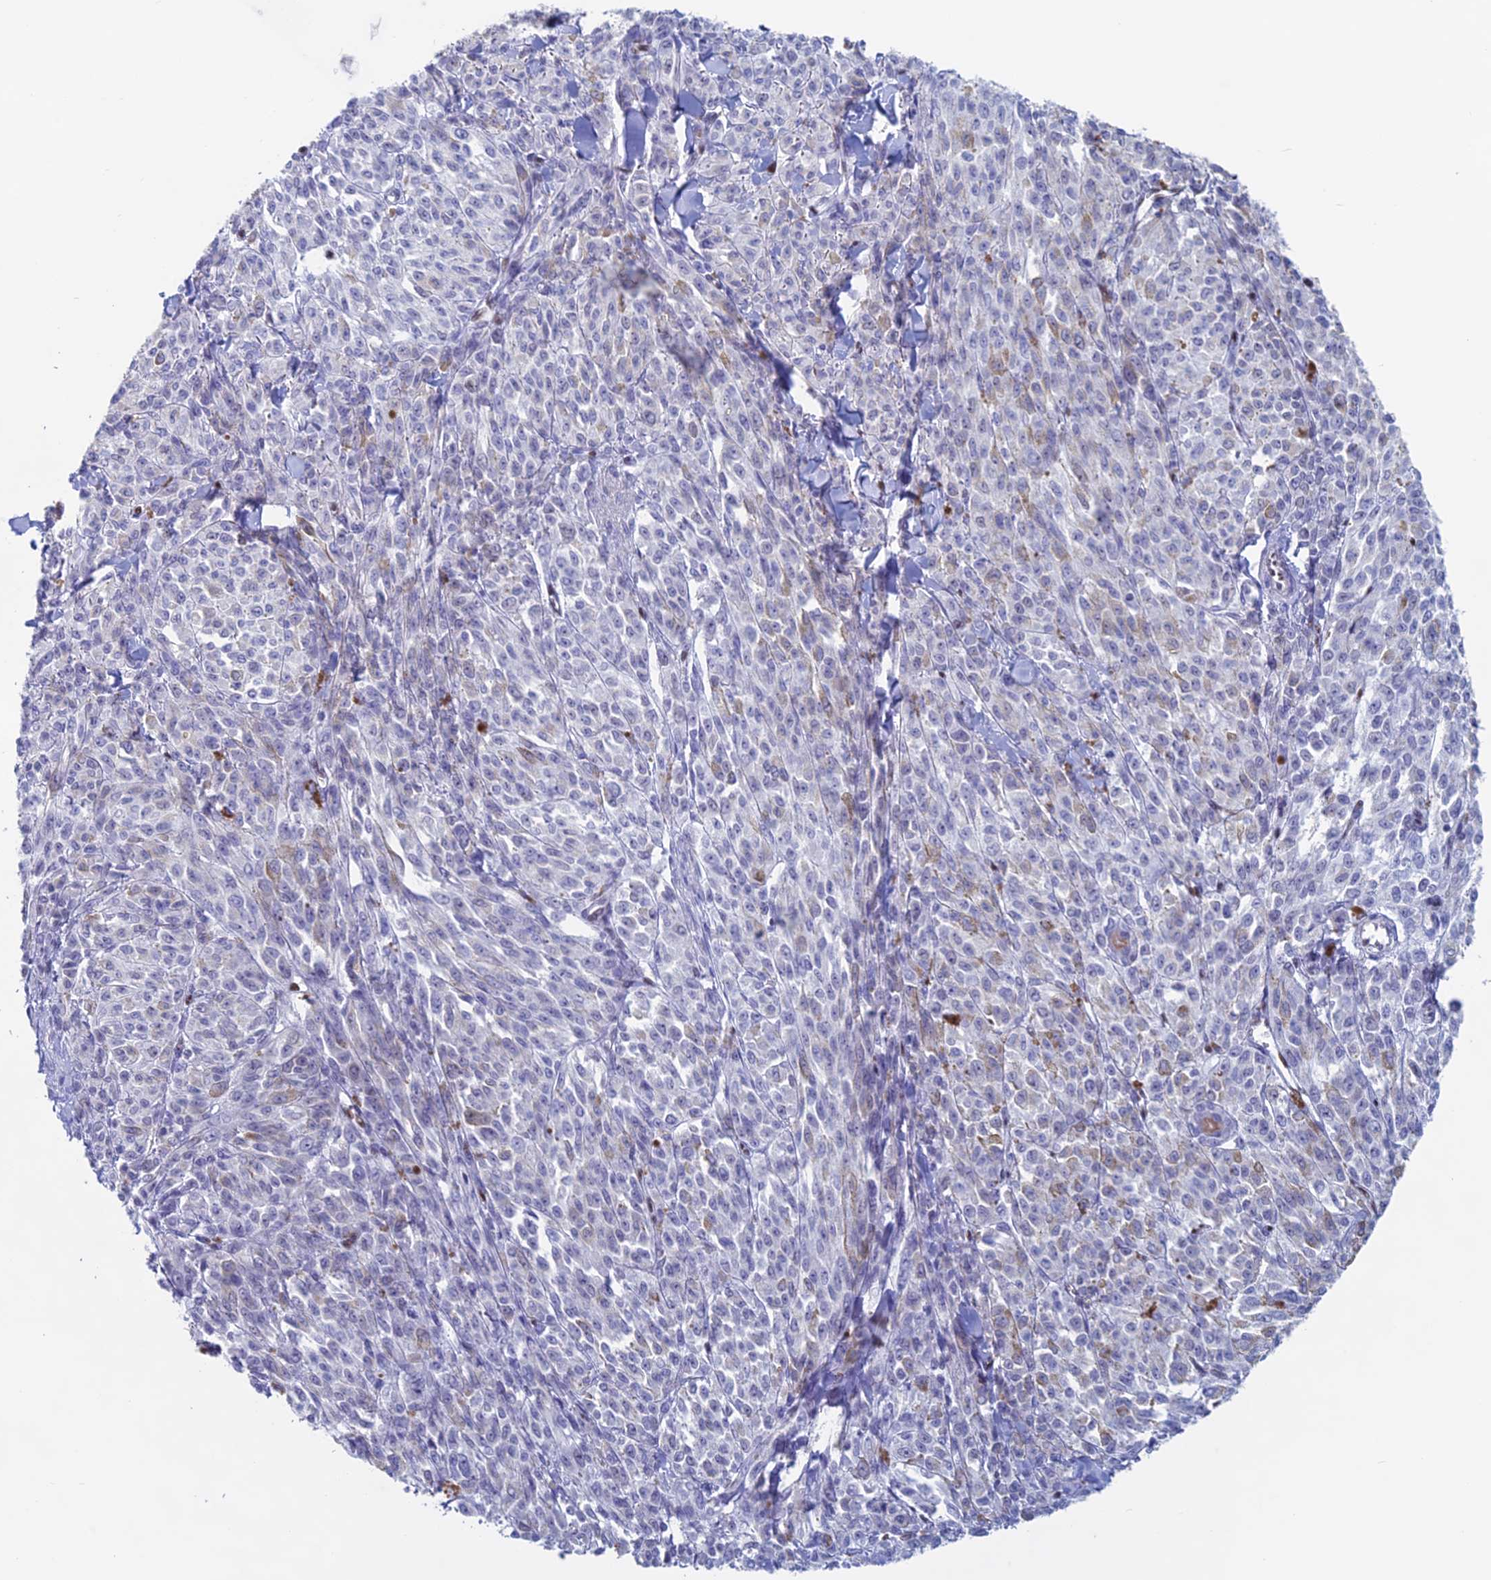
{"staining": {"intensity": "weak", "quantity": "<25%", "location": "nuclear"}, "tissue": "melanoma", "cell_type": "Tumor cells", "image_type": "cancer", "snomed": [{"axis": "morphology", "description": "Malignant melanoma, NOS"}, {"axis": "topography", "description": "Skin"}], "caption": "Histopathology image shows no protein expression in tumor cells of malignant melanoma tissue. Brightfield microscopy of IHC stained with DAB (3,3'-diaminobenzidine) (brown) and hematoxylin (blue), captured at high magnification.", "gene": "NOL4L", "patient": {"sex": "female", "age": 52}}